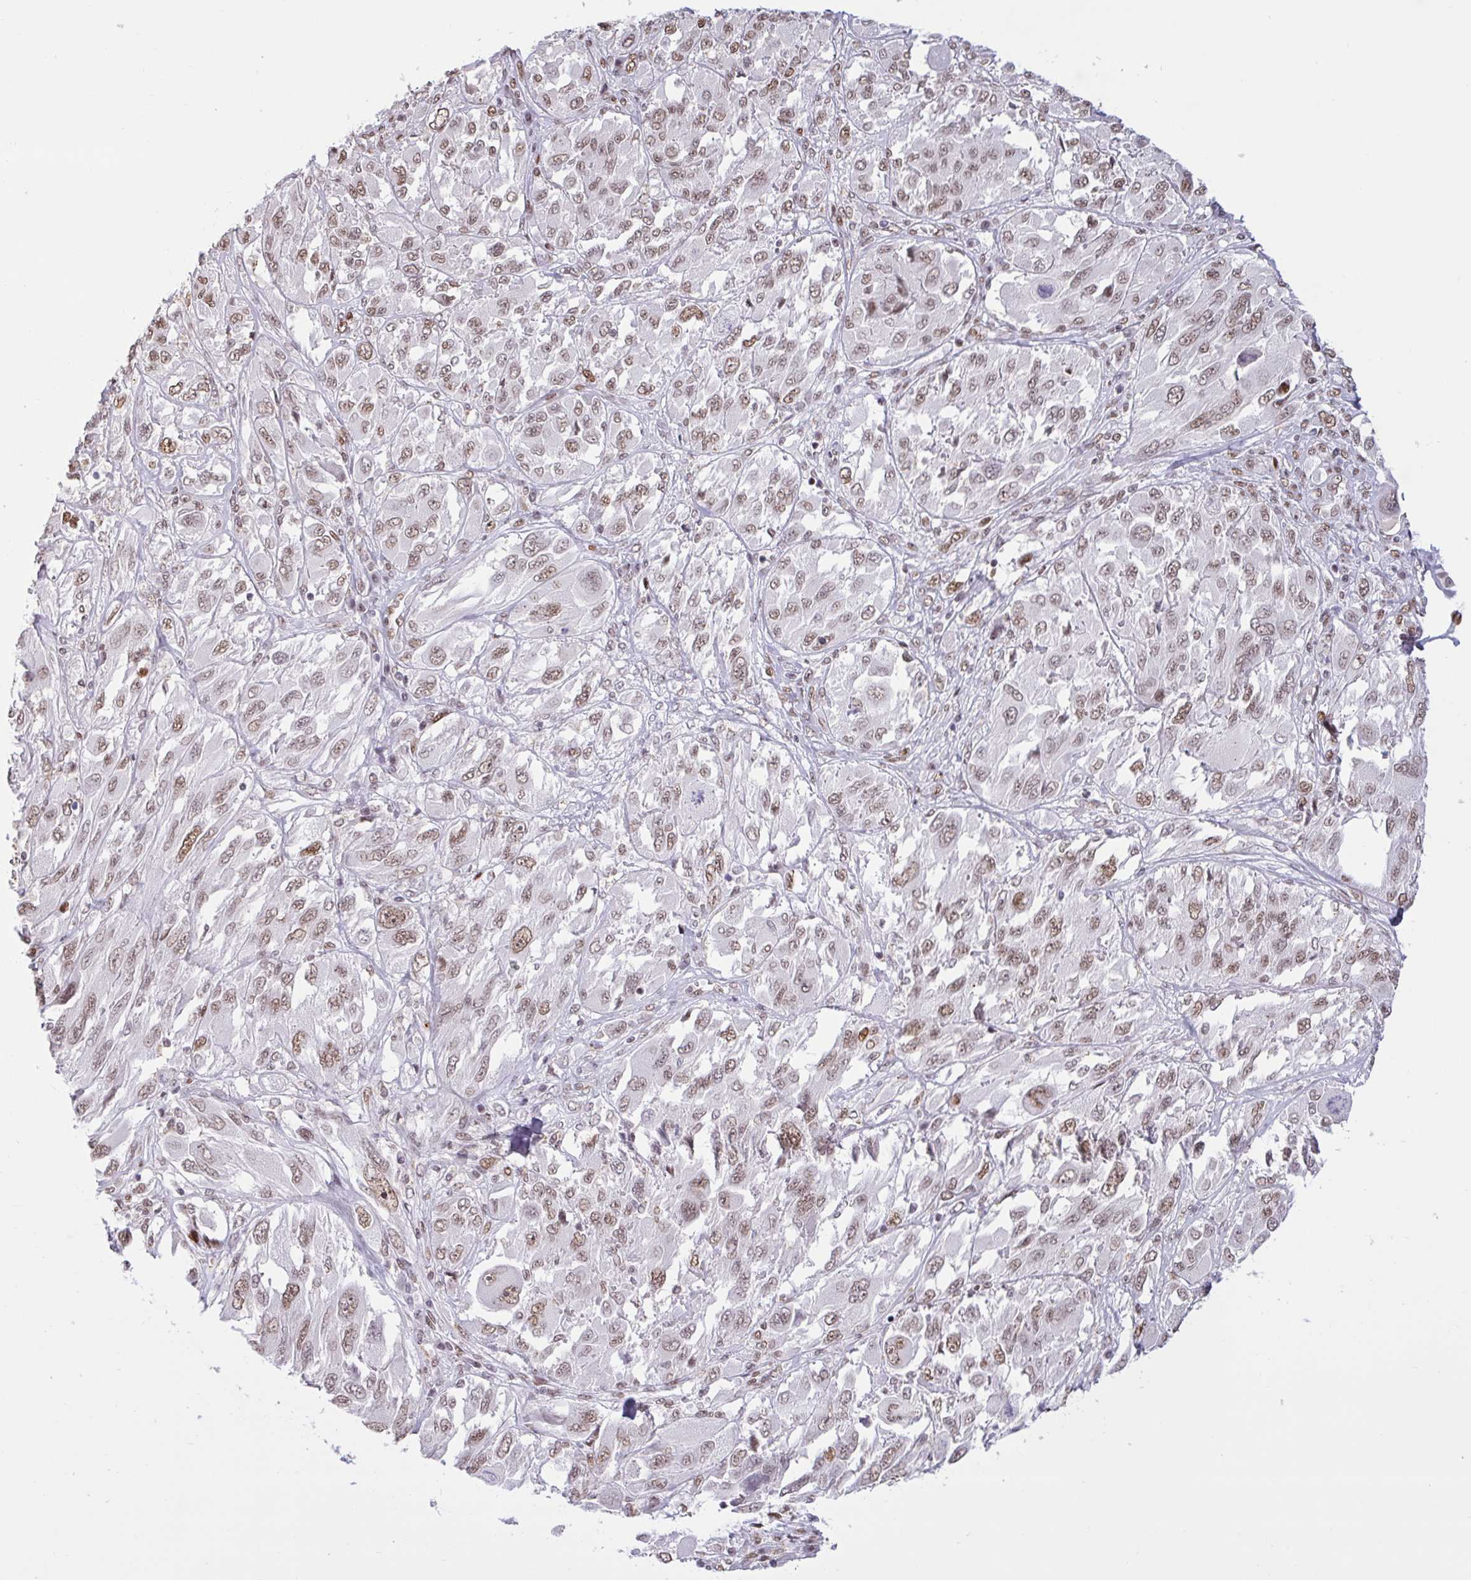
{"staining": {"intensity": "moderate", "quantity": ">75%", "location": "nuclear"}, "tissue": "melanoma", "cell_type": "Tumor cells", "image_type": "cancer", "snomed": [{"axis": "morphology", "description": "Malignant melanoma, NOS"}, {"axis": "topography", "description": "Skin"}], "caption": "Protein staining by immunohistochemistry (IHC) shows moderate nuclear expression in about >75% of tumor cells in melanoma.", "gene": "CBFA2T2", "patient": {"sex": "female", "age": 91}}